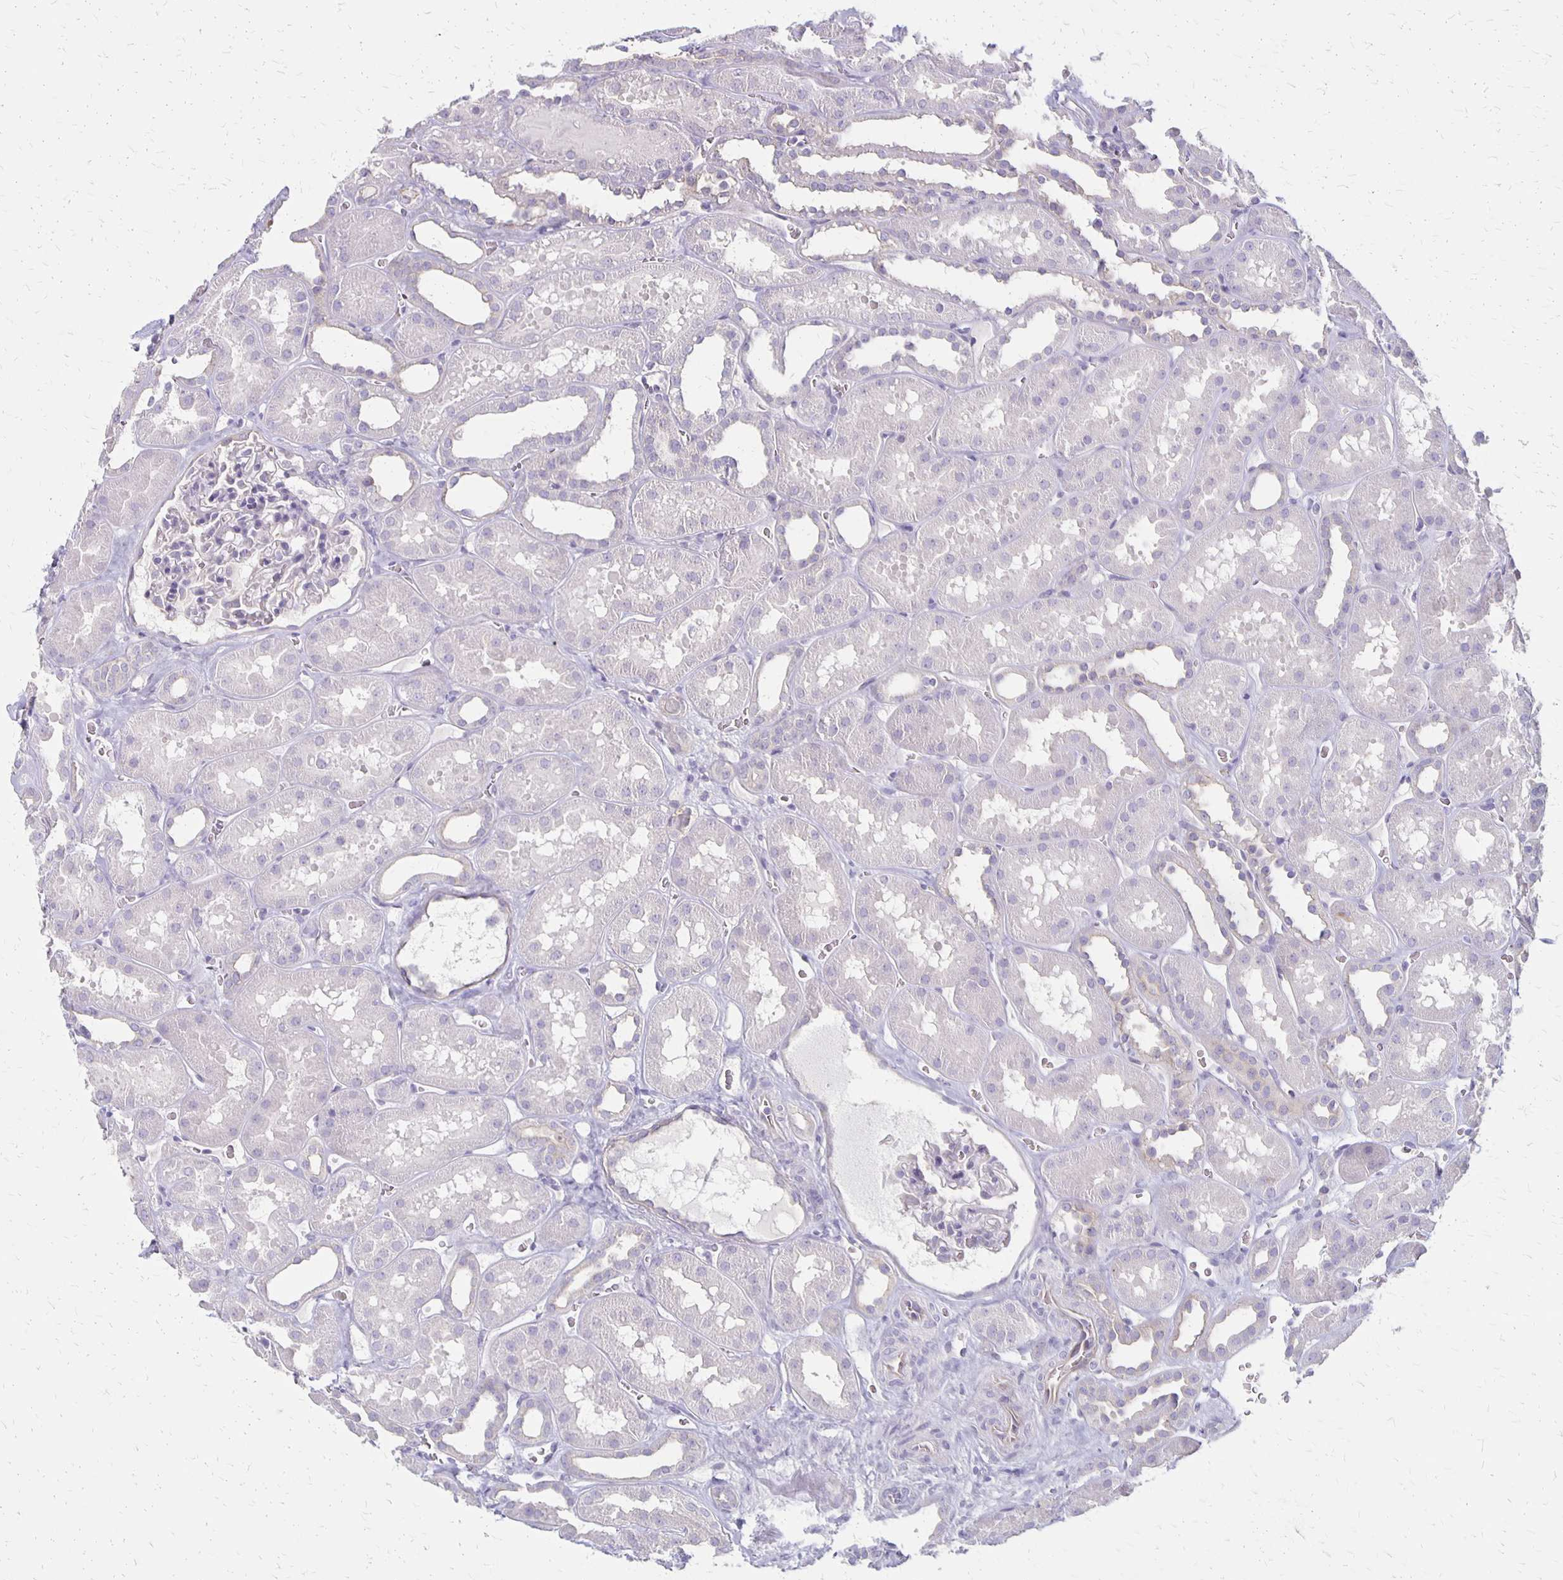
{"staining": {"intensity": "negative", "quantity": "none", "location": "none"}, "tissue": "kidney", "cell_type": "Cells in glomeruli", "image_type": "normal", "snomed": [{"axis": "morphology", "description": "Normal tissue, NOS"}, {"axis": "topography", "description": "Kidney"}], "caption": "High magnification brightfield microscopy of unremarkable kidney stained with DAB (brown) and counterstained with hematoxylin (blue): cells in glomeruli show no significant staining.", "gene": "HOMER1", "patient": {"sex": "female", "age": 41}}